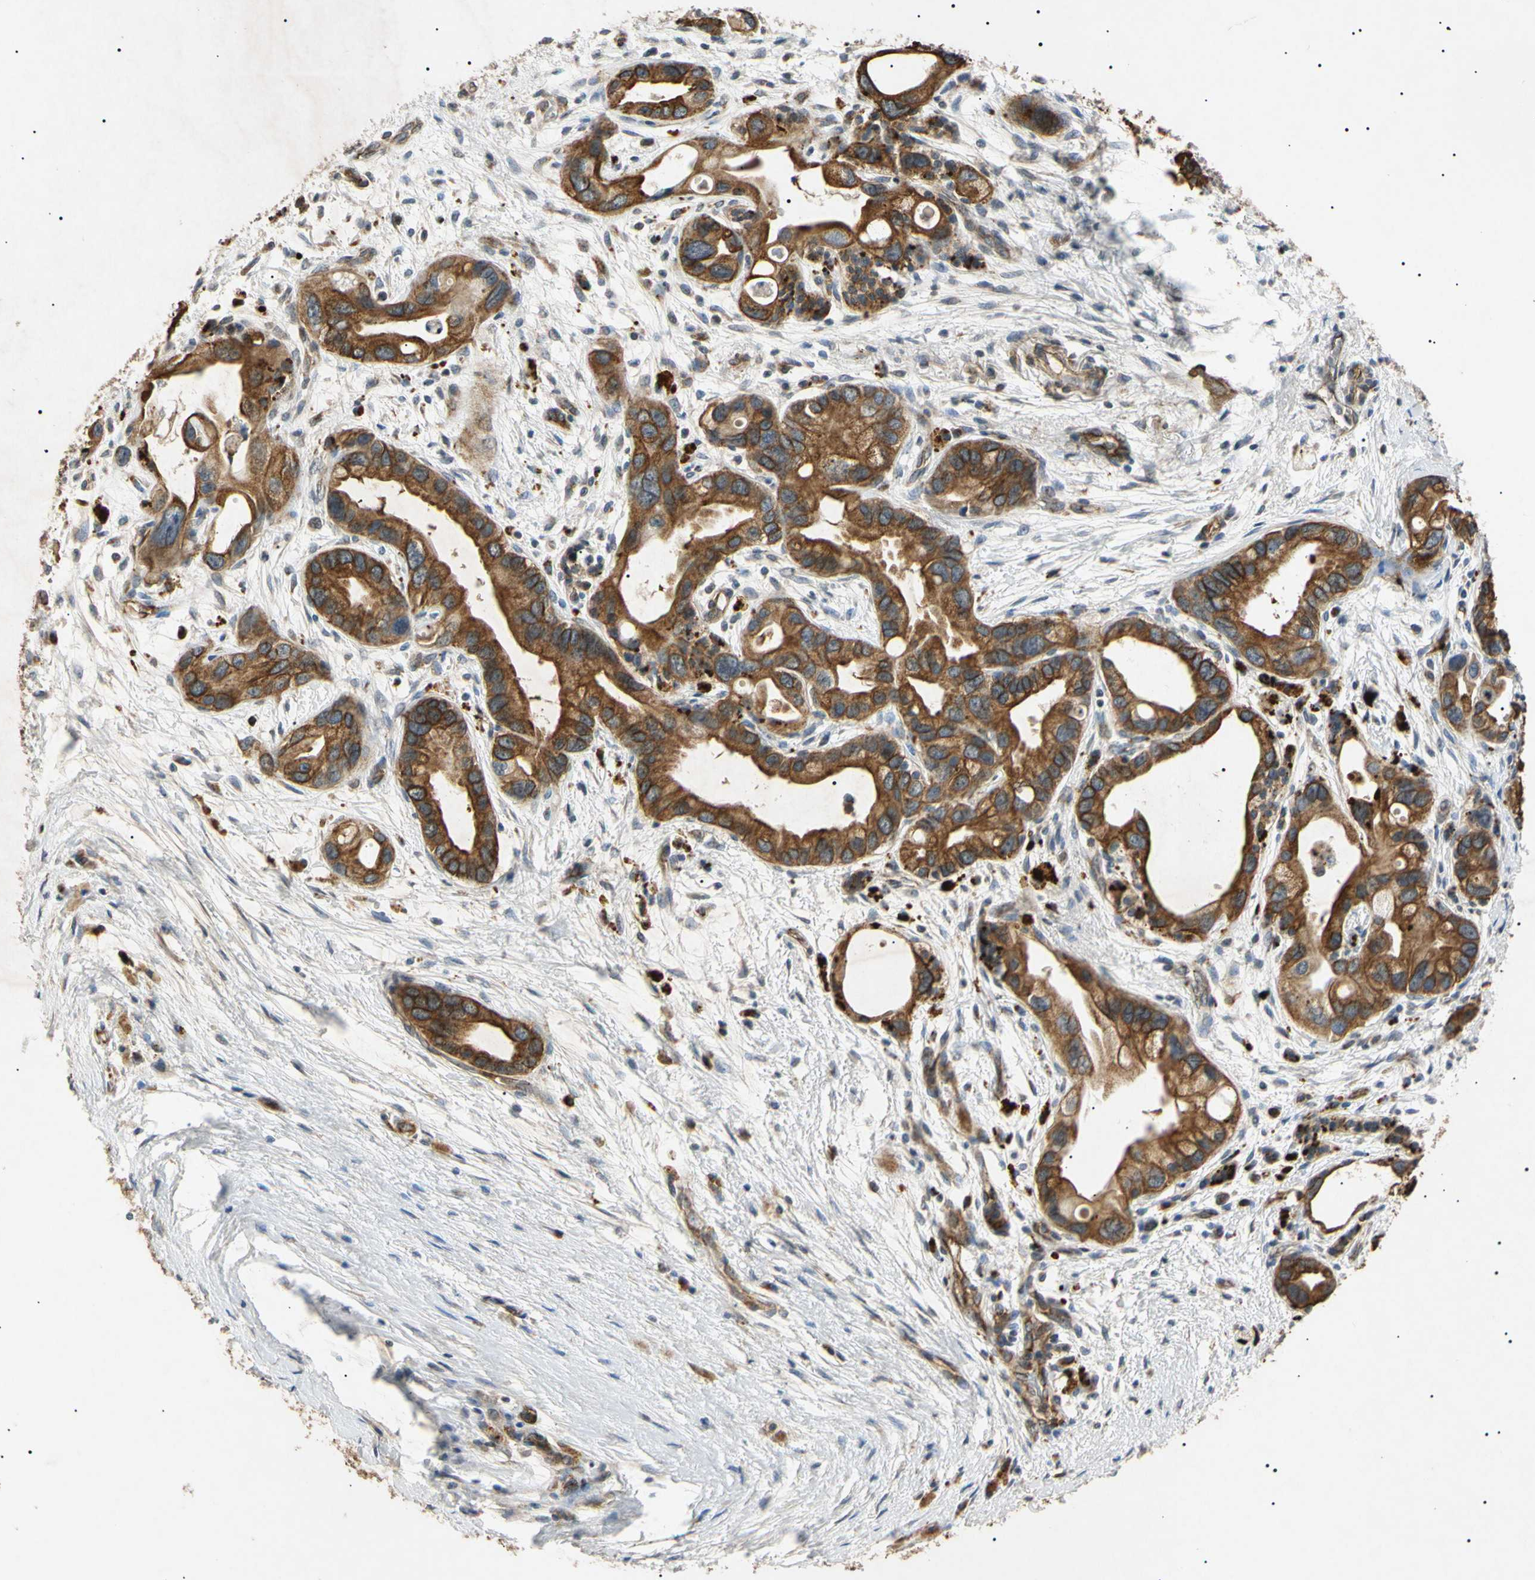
{"staining": {"intensity": "moderate", "quantity": ">75%", "location": "cytoplasmic/membranous"}, "tissue": "pancreatic cancer", "cell_type": "Tumor cells", "image_type": "cancer", "snomed": [{"axis": "morphology", "description": "Adenocarcinoma, NOS"}, {"axis": "topography", "description": "Pancreas"}], "caption": "The immunohistochemical stain highlights moderate cytoplasmic/membranous expression in tumor cells of pancreatic adenocarcinoma tissue. The staining was performed using DAB (3,3'-diaminobenzidine) to visualize the protein expression in brown, while the nuclei were stained in blue with hematoxylin (Magnification: 20x).", "gene": "TUBB4A", "patient": {"sex": "female", "age": 77}}